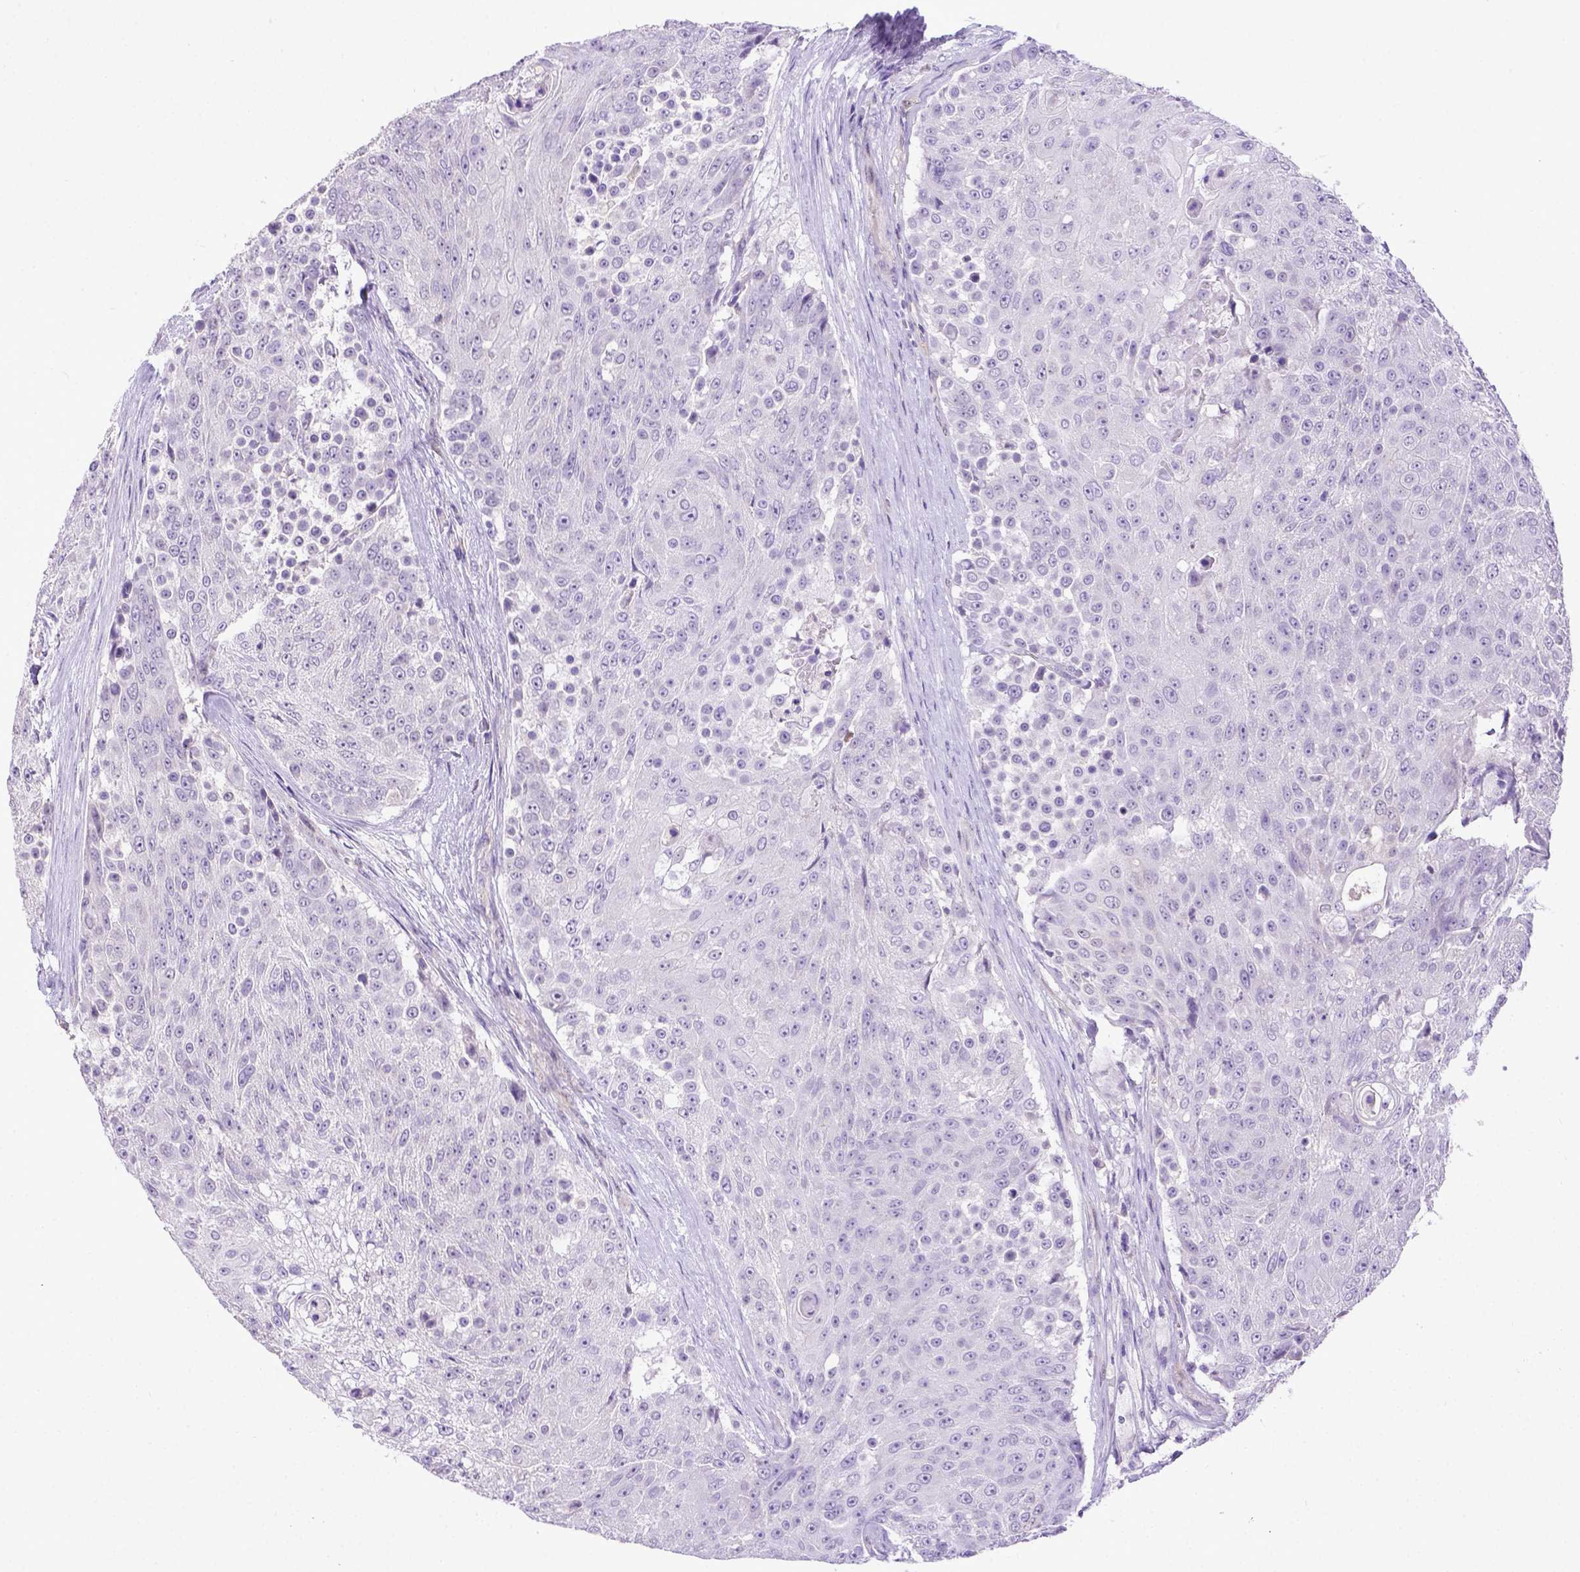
{"staining": {"intensity": "negative", "quantity": "none", "location": "none"}, "tissue": "urothelial cancer", "cell_type": "Tumor cells", "image_type": "cancer", "snomed": [{"axis": "morphology", "description": "Urothelial carcinoma, High grade"}, {"axis": "topography", "description": "Urinary bladder"}], "caption": "The image displays no staining of tumor cells in high-grade urothelial carcinoma.", "gene": "BTN1A1", "patient": {"sex": "female", "age": 63}}